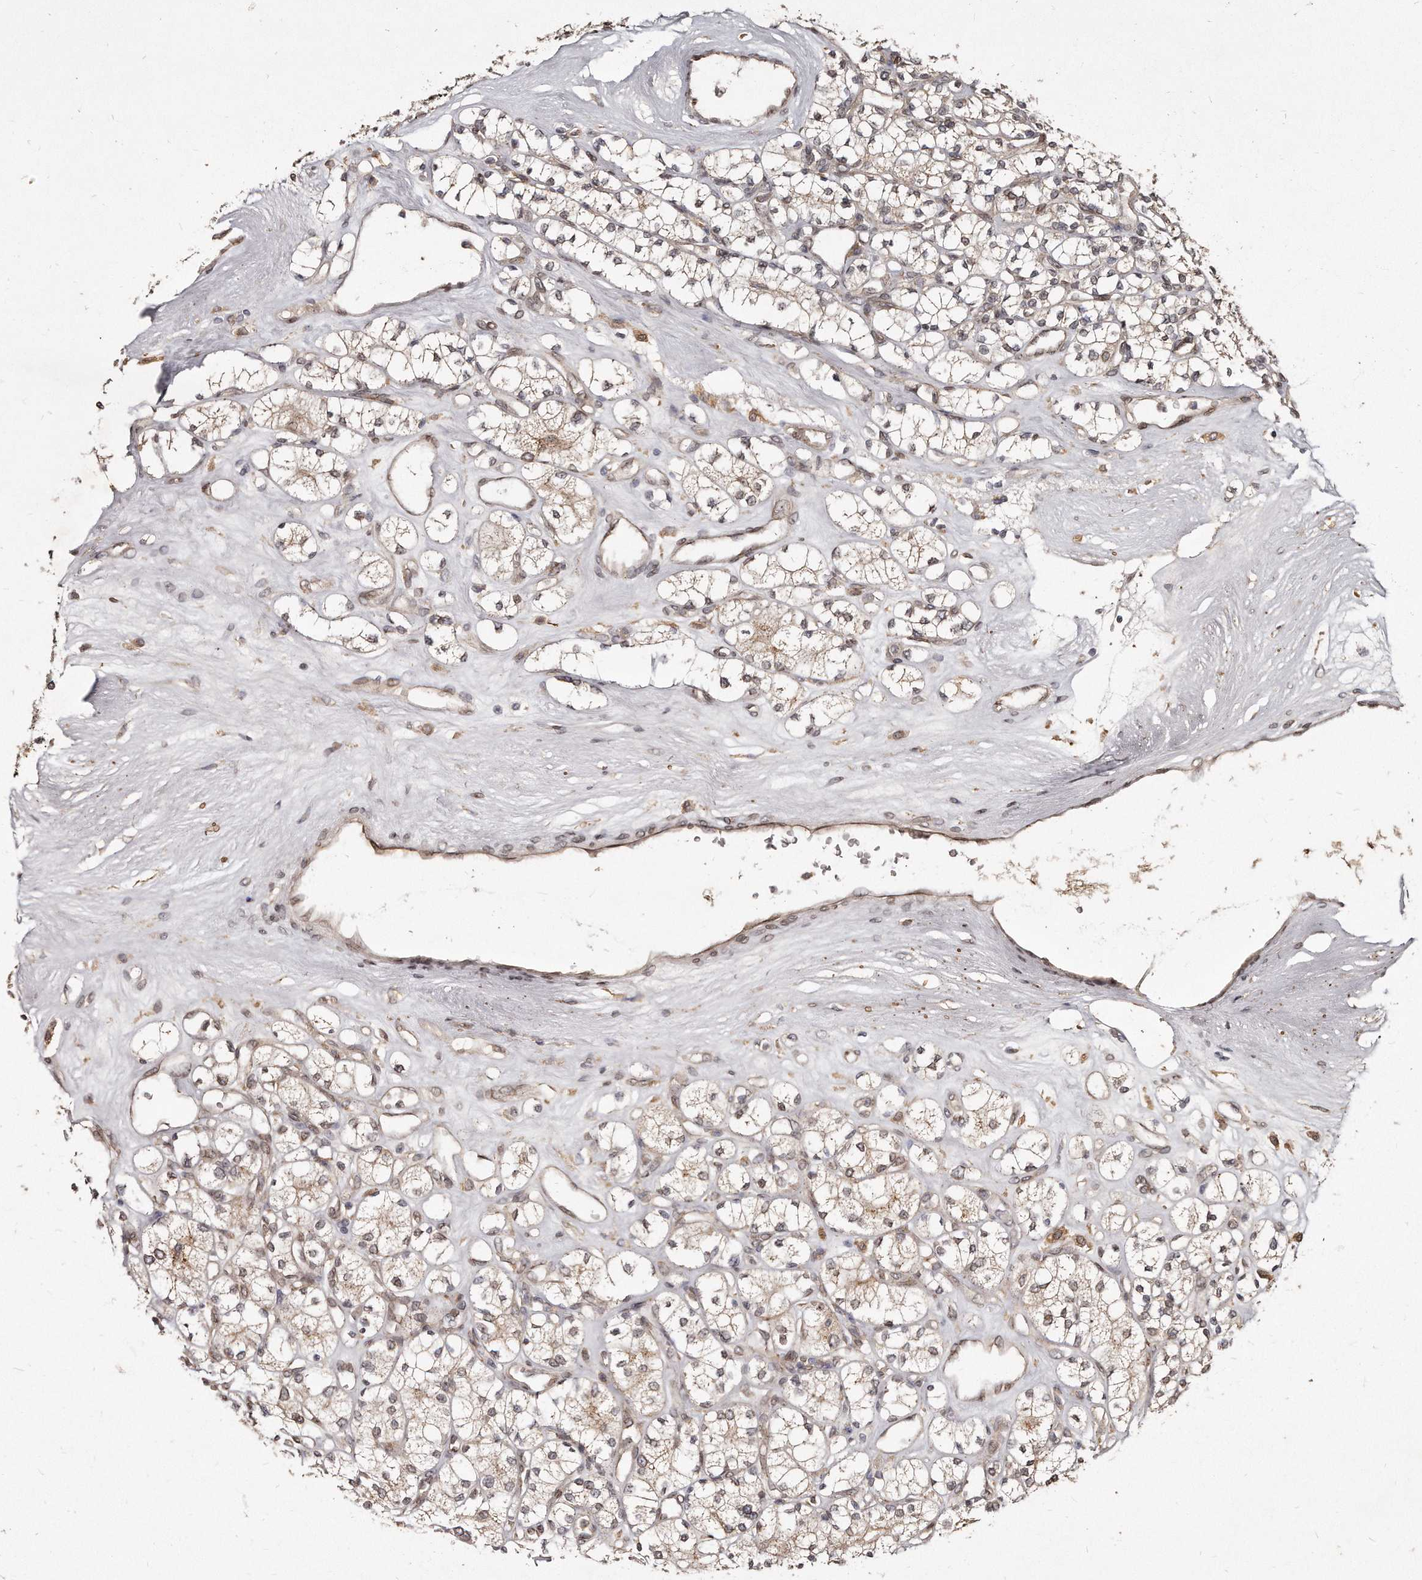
{"staining": {"intensity": "weak", "quantity": ">75%", "location": "cytoplasmic/membranous"}, "tissue": "renal cancer", "cell_type": "Tumor cells", "image_type": "cancer", "snomed": [{"axis": "morphology", "description": "Adenocarcinoma, NOS"}, {"axis": "topography", "description": "Kidney"}], "caption": "This image reveals adenocarcinoma (renal) stained with immunohistochemistry (IHC) to label a protein in brown. The cytoplasmic/membranous of tumor cells show weak positivity for the protein. Nuclei are counter-stained blue.", "gene": "HASPIN", "patient": {"sex": "male", "age": 77}}